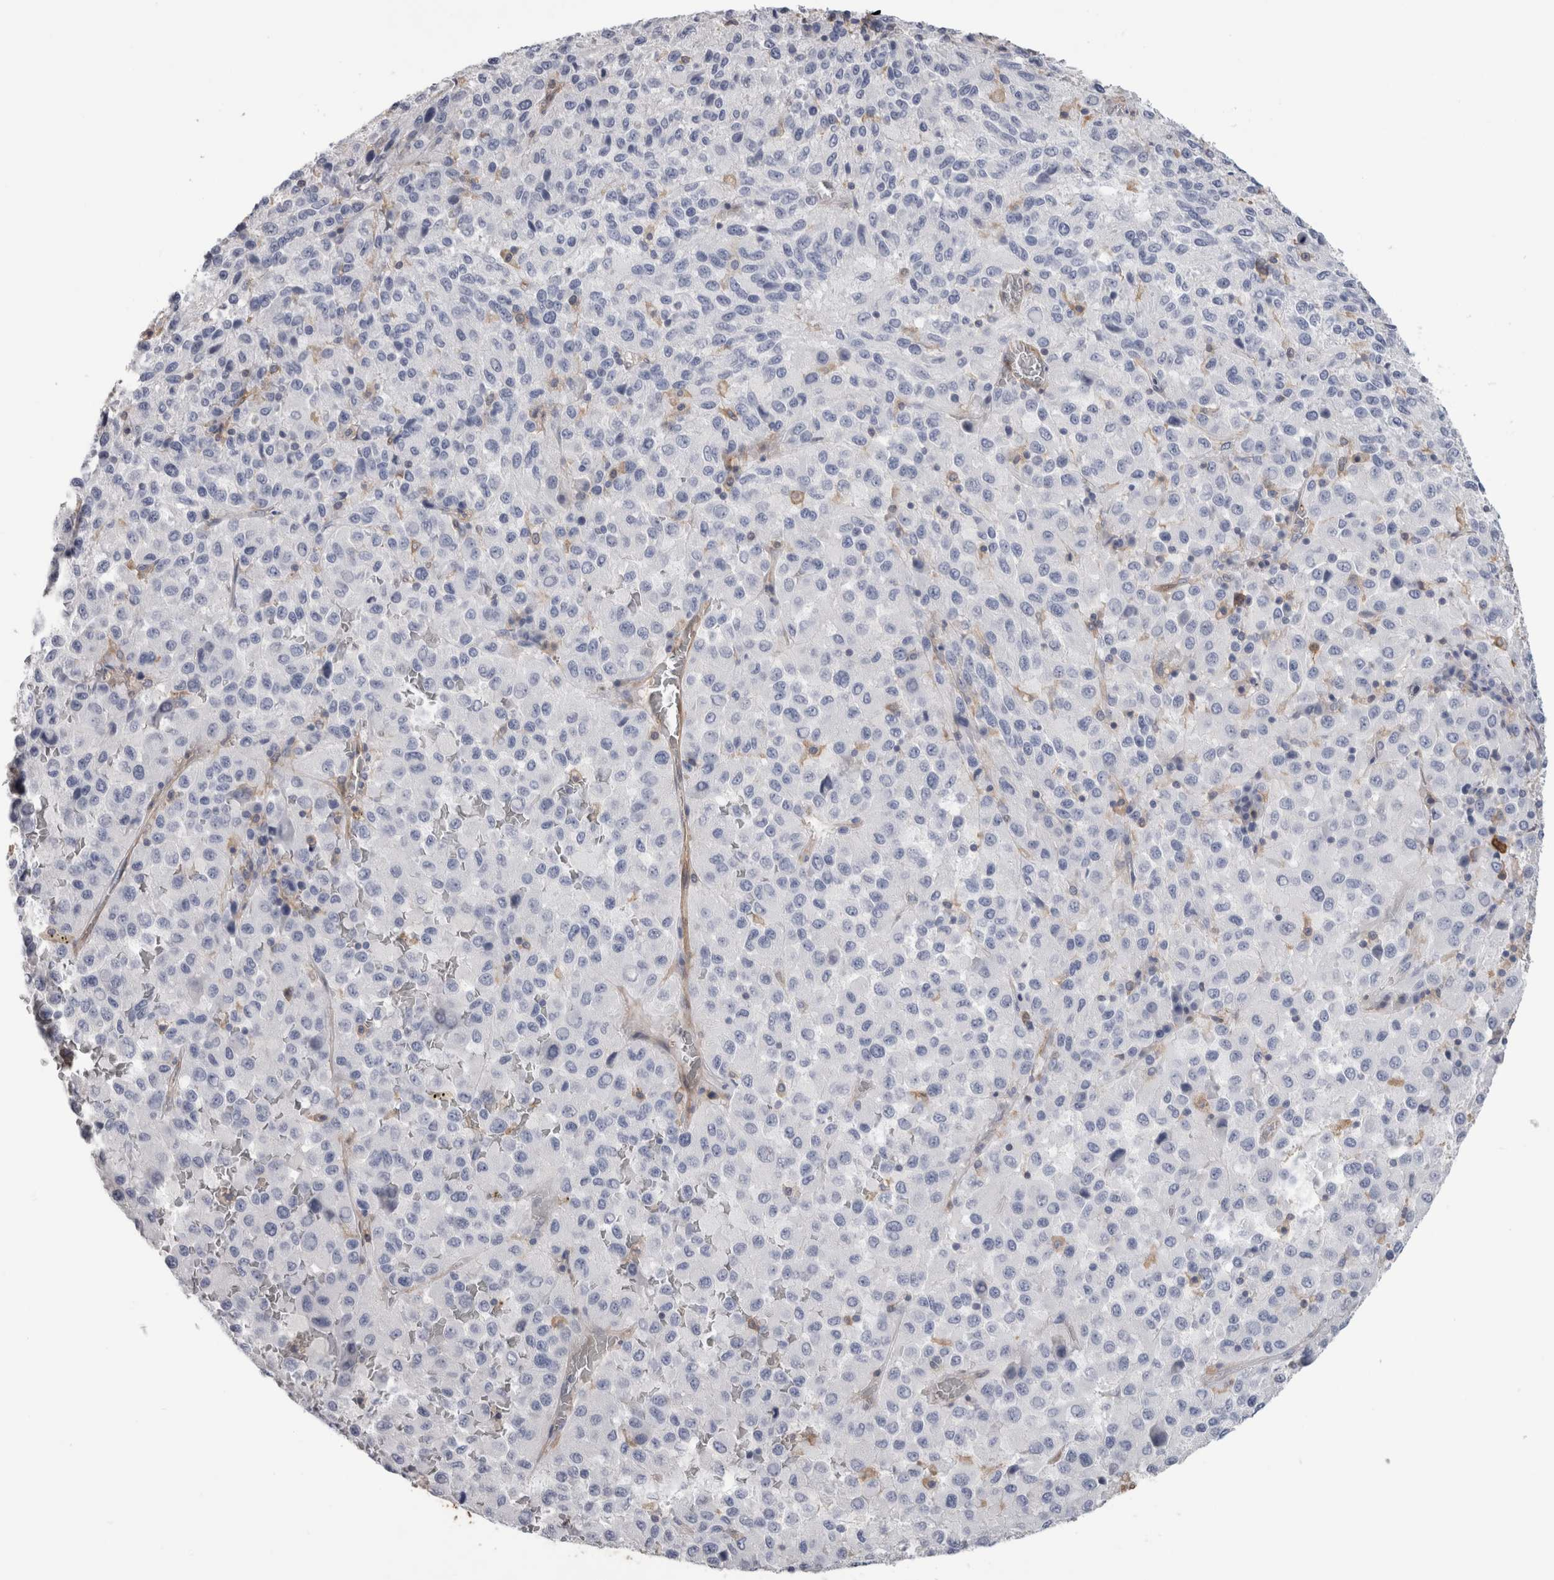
{"staining": {"intensity": "negative", "quantity": "none", "location": "none"}, "tissue": "melanoma", "cell_type": "Tumor cells", "image_type": "cancer", "snomed": [{"axis": "morphology", "description": "Malignant melanoma, Metastatic site"}, {"axis": "topography", "description": "Lung"}], "caption": "Immunohistochemistry of malignant melanoma (metastatic site) exhibits no expression in tumor cells.", "gene": "SCRN1", "patient": {"sex": "male", "age": 64}}